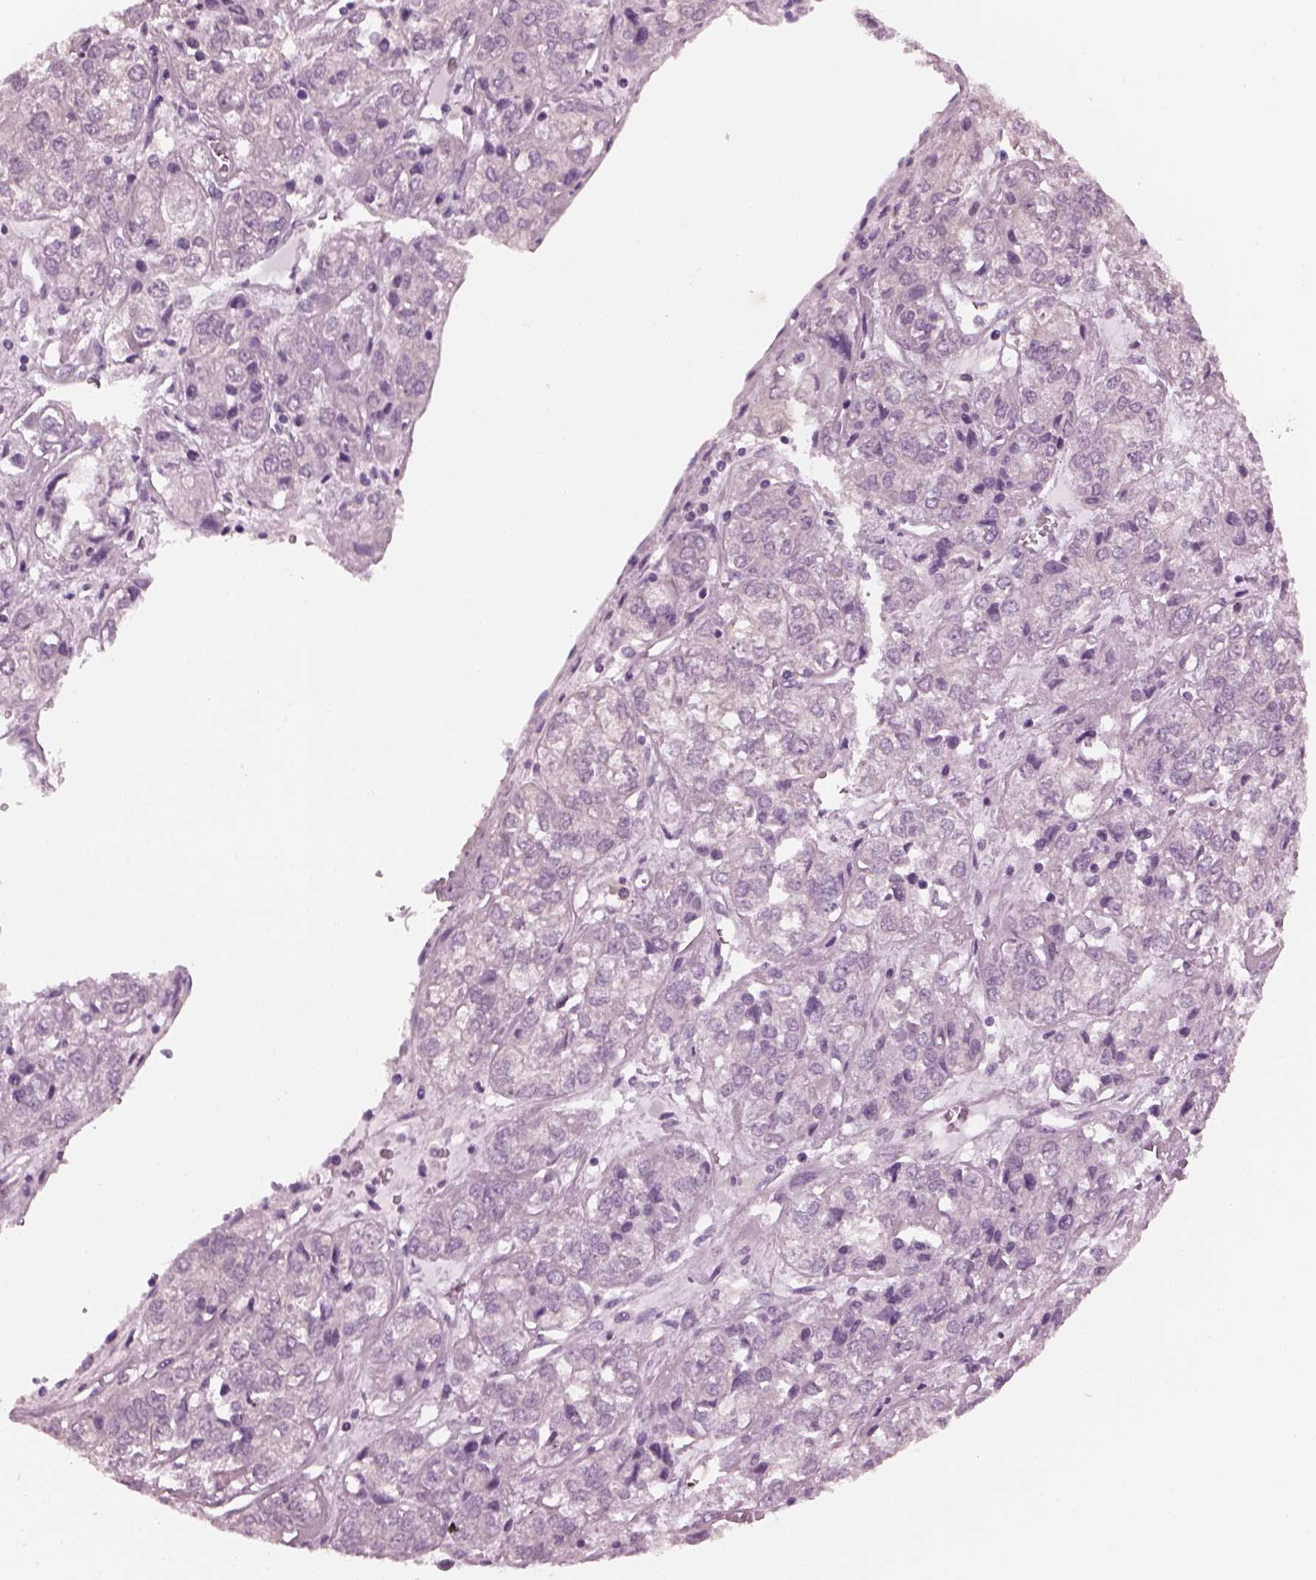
{"staining": {"intensity": "negative", "quantity": "none", "location": "none"}, "tissue": "ovarian cancer", "cell_type": "Tumor cells", "image_type": "cancer", "snomed": [{"axis": "morphology", "description": "Carcinoma, endometroid"}, {"axis": "topography", "description": "Ovary"}], "caption": "This is an immunohistochemistry (IHC) histopathology image of endometroid carcinoma (ovarian). There is no positivity in tumor cells.", "gene": "SHTN1", "patient": {"sex": "female", "age": 64}}